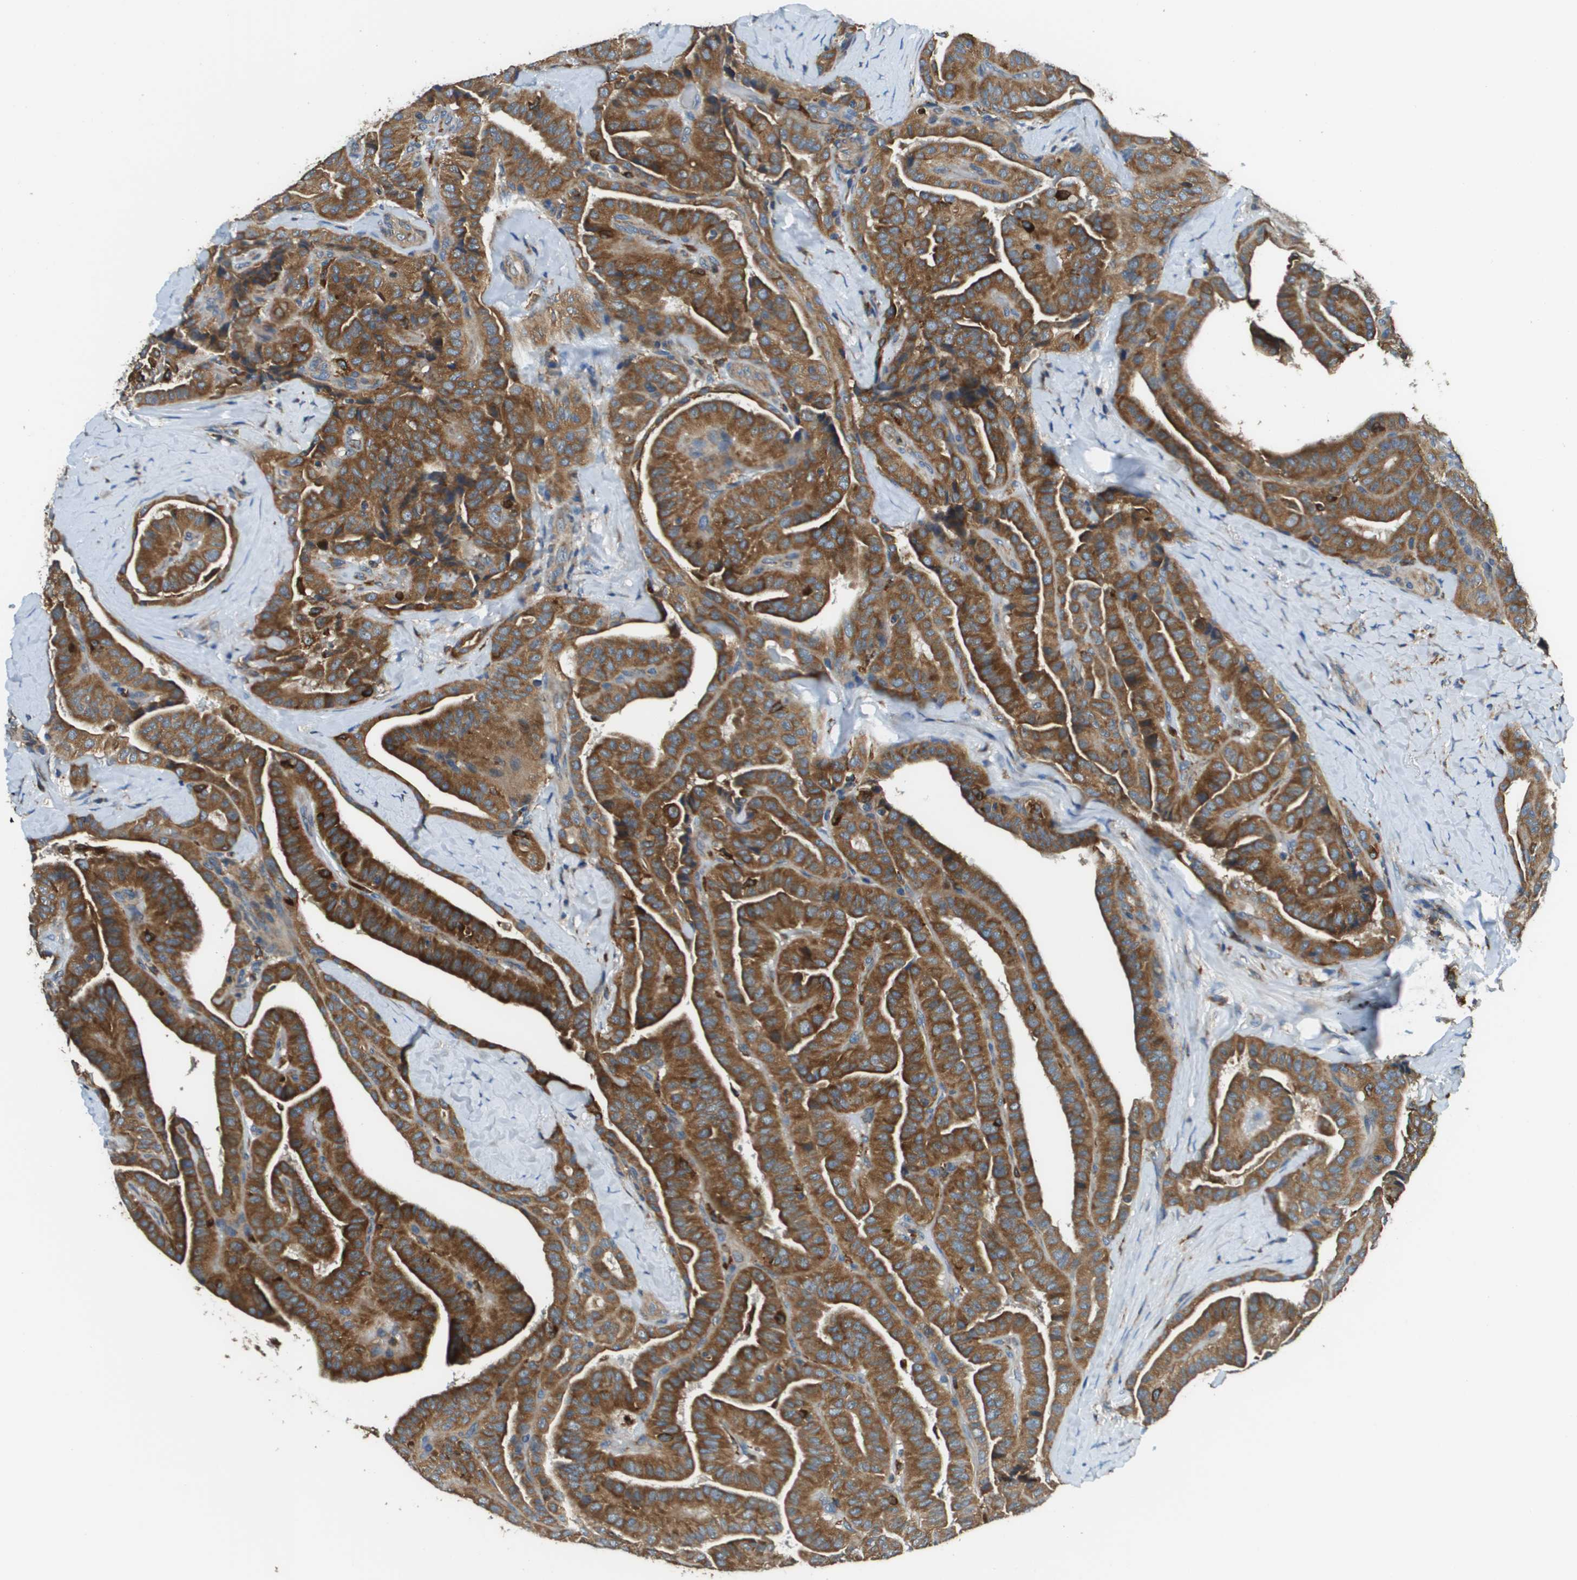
{"staining": {"intensity": "strong", "quantity": ">75%", "location": "cytoplasmic/membranous"}, "tissue": "thyroid cancer", "cell_type": "Tumor cells", "image_type": "cancer", "snomed": [{"axis": "morphology", "description": "Papillary adenocarcinoma, NOS"}, {"axis": "topography", "description": "Thyroid gland"}], "caption": "Approximately >75% of tumor cells in papillary adenocarcinoma (thyroid) exhibit strong cytoplasmic/membranous protein positivity as visualized by brown immunohistochemical staining.", "gene": "CNPY3", "patient": {"sex": "male", "age": 77}}